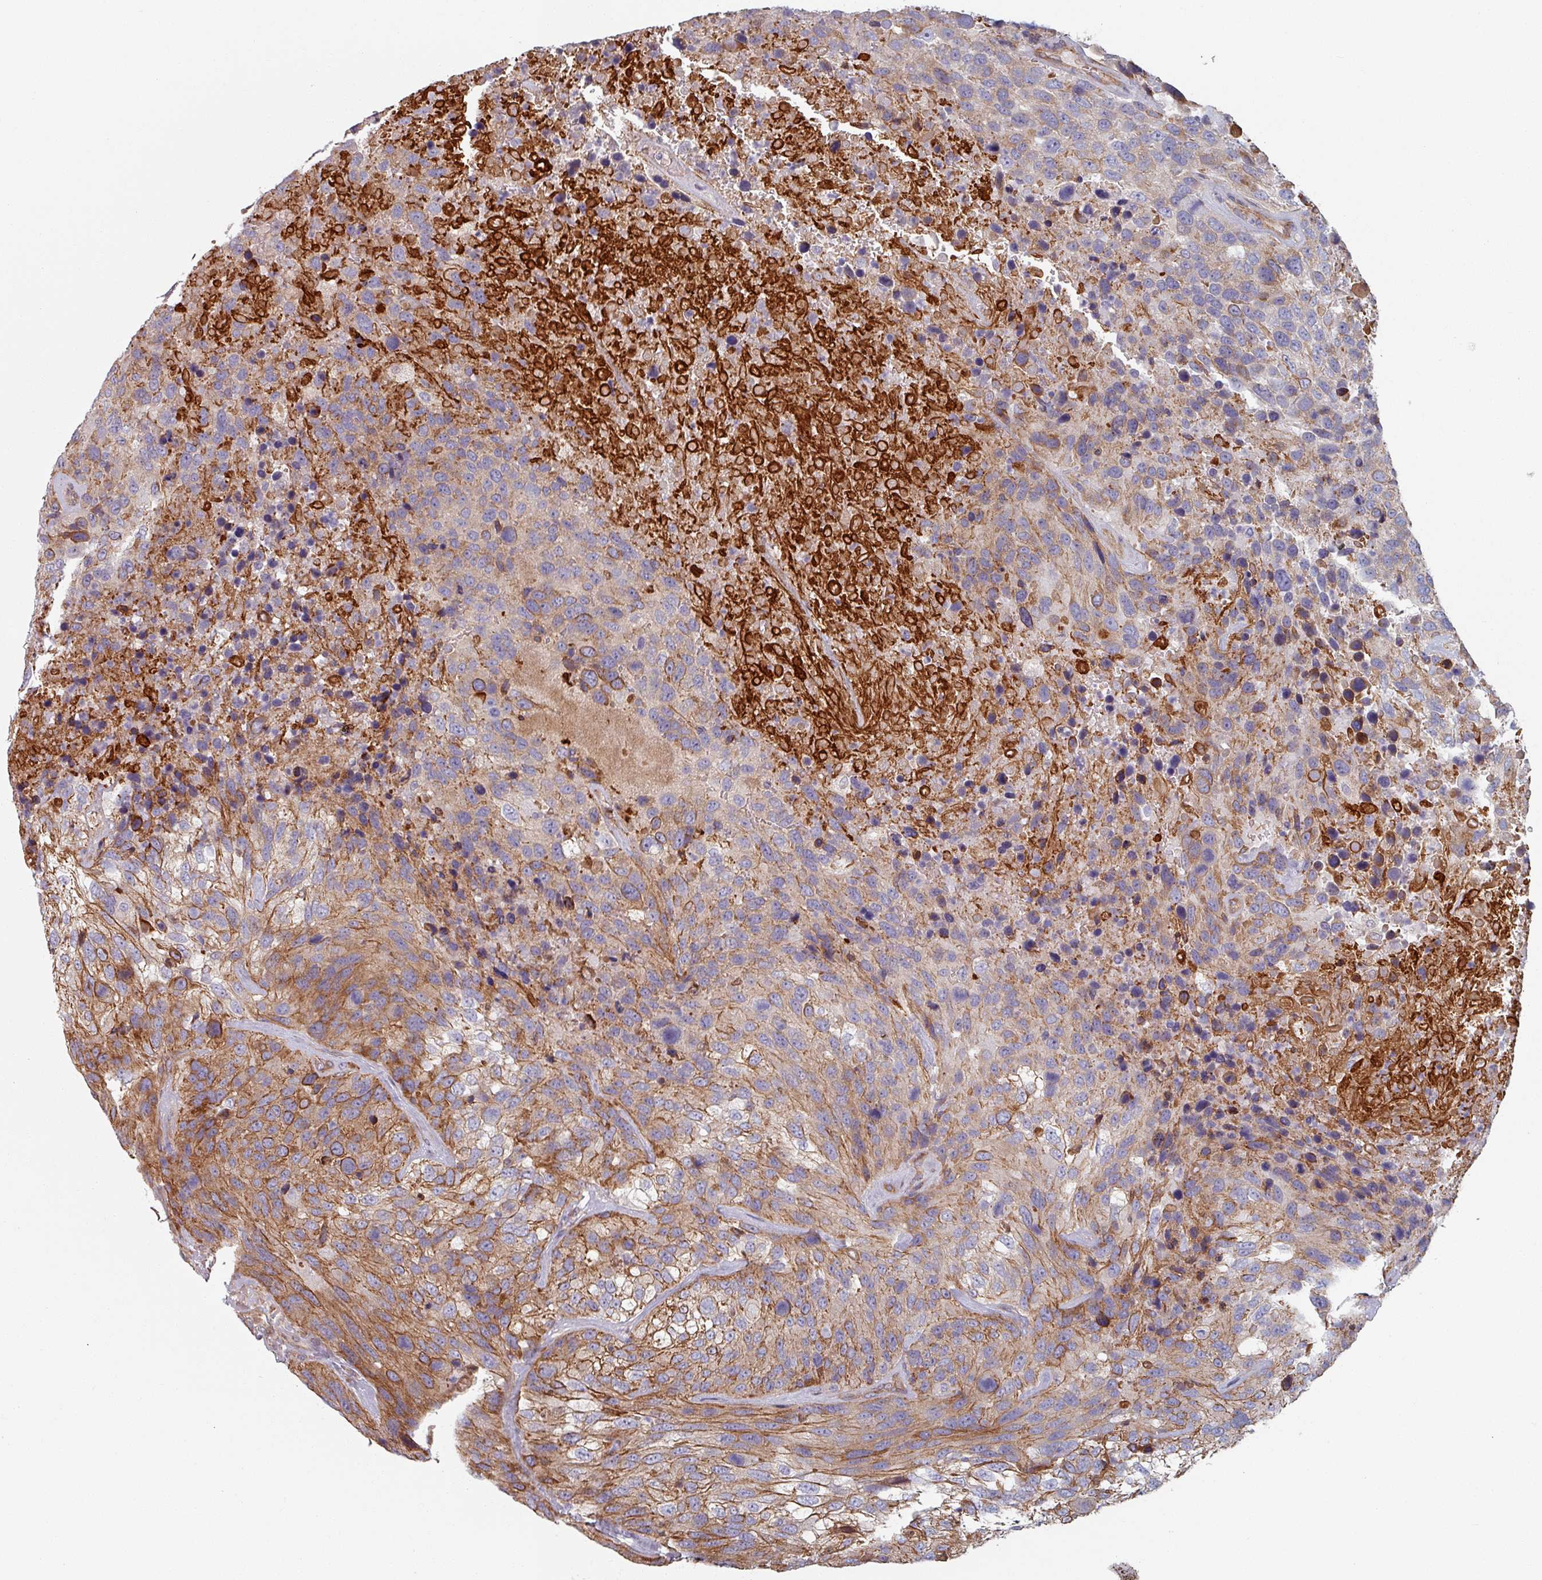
{"staining": {"intensity": "moderate", "quantity": "25%-75%", "location": "cytoplasmic/membranous"}, "tissue": "urothelial cancer", "cell_type": "Tumor cells", "image_type": "cancer", "snomed": [{"axis": "morphology", "description": "Urothelial carcinoma, High grade"}, {"axis": "topography", "description": "Urinary bladder"}], "caption": "Moderate cytoplasmic/membranous protein staining is seen in approximately 25%-75% of tumor cells in urothelial carcinoma (high-grade). The protein of interest is shown in brown color, while the nuclei are stained blue.", "gene": "C4BPB", "patient": {"sex": "female", "age": 70}}